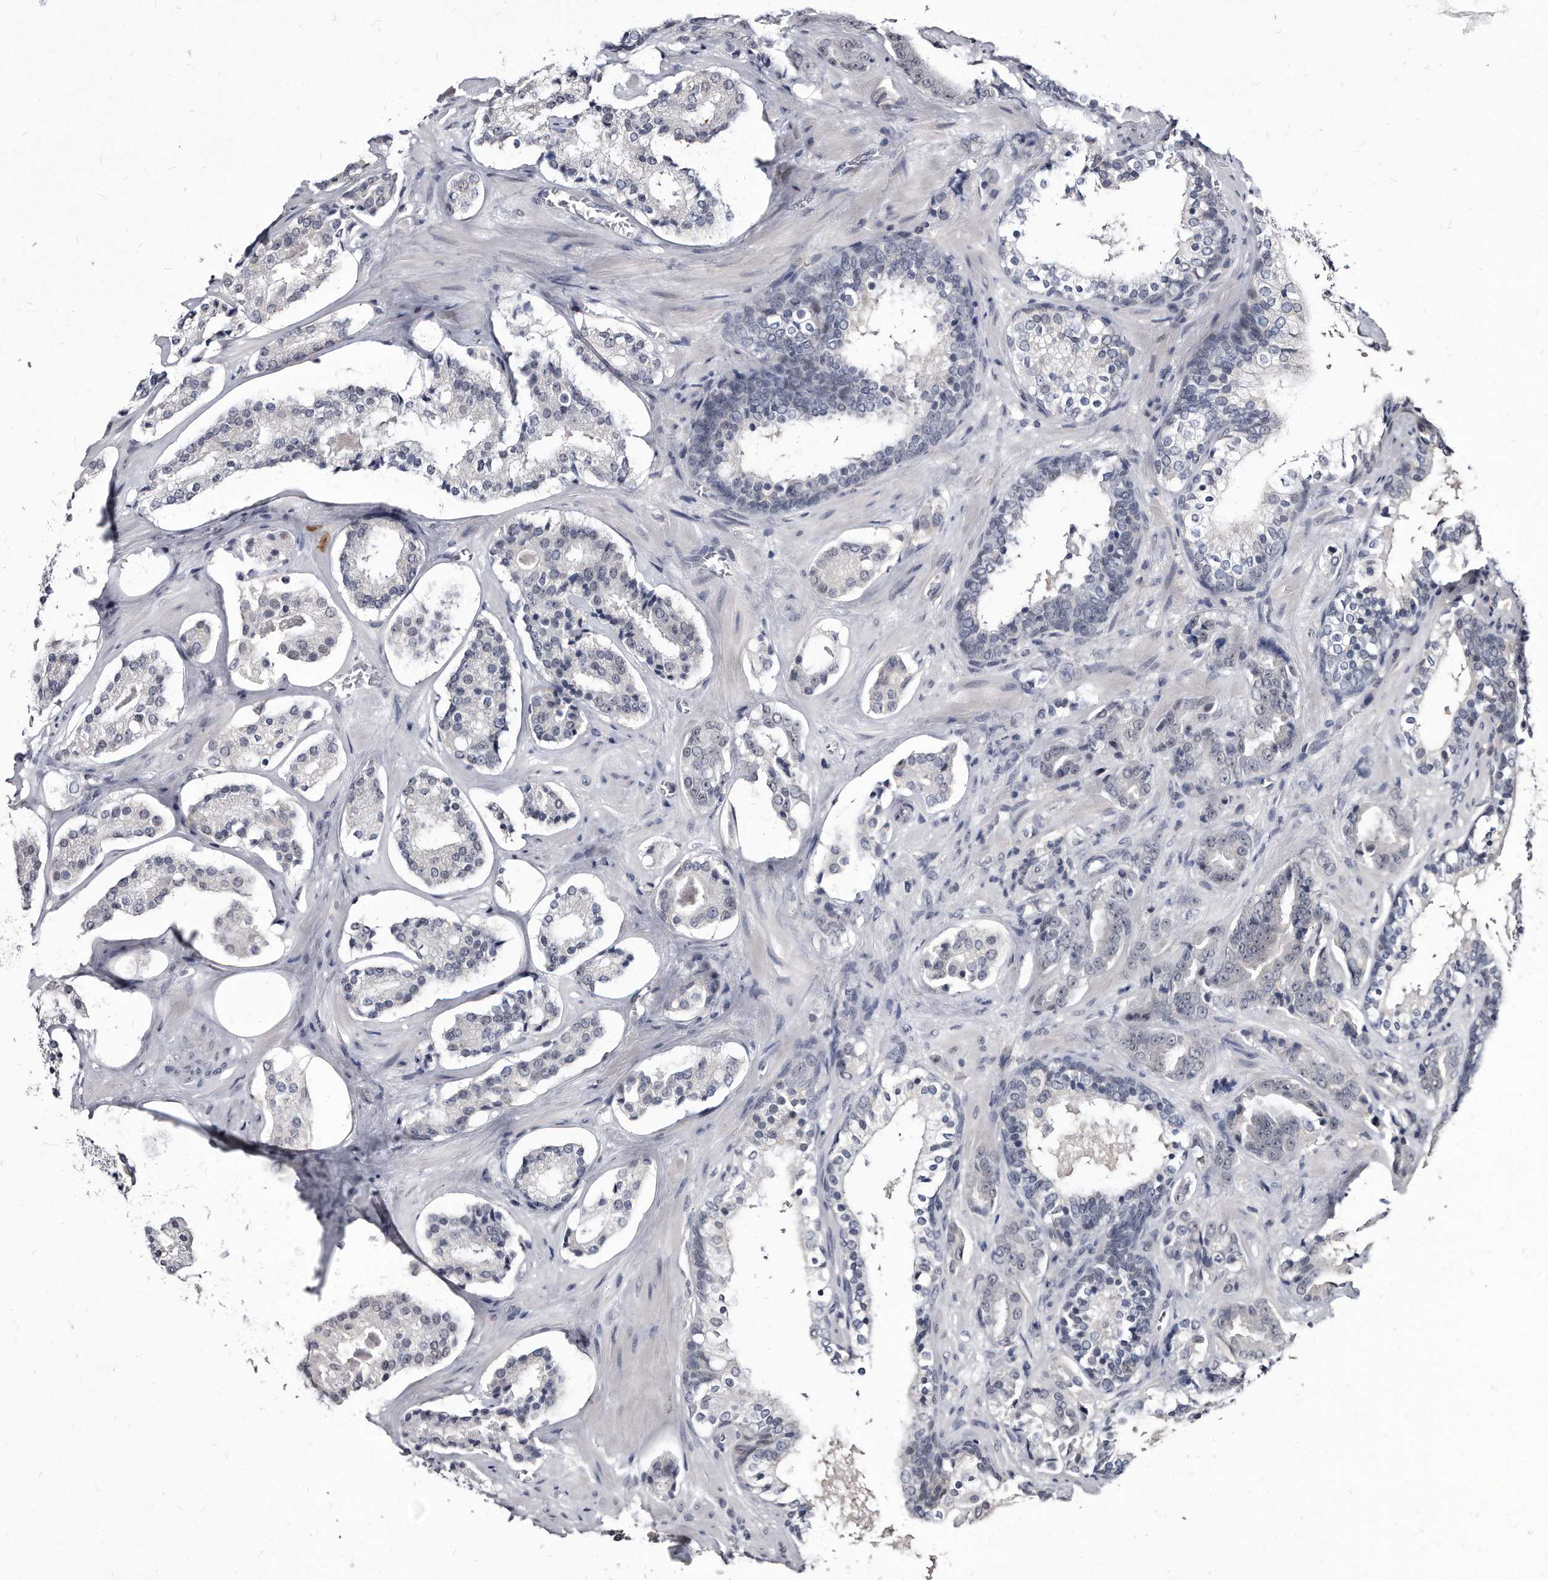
{"staining": {"intensity": "negative", "quantity": "none", "location": "none"}, "tissue": "prostate cancer", "cell_type": "Tumor cells", "image_type": "cancer", "snomed": [{"axis": "morphology", "description": "Adenocarcinoma, High grade"}, {"axis": "topography", "description": "Prostate"}], "caption": "This is an immunohistochemistry (IHC) histopathology image of human prostate high-grade adenocarcinoma. There is no expression in tumor cells.", "gene": "KLHDC3", "patient": {"sex": "male", "age": 60}}